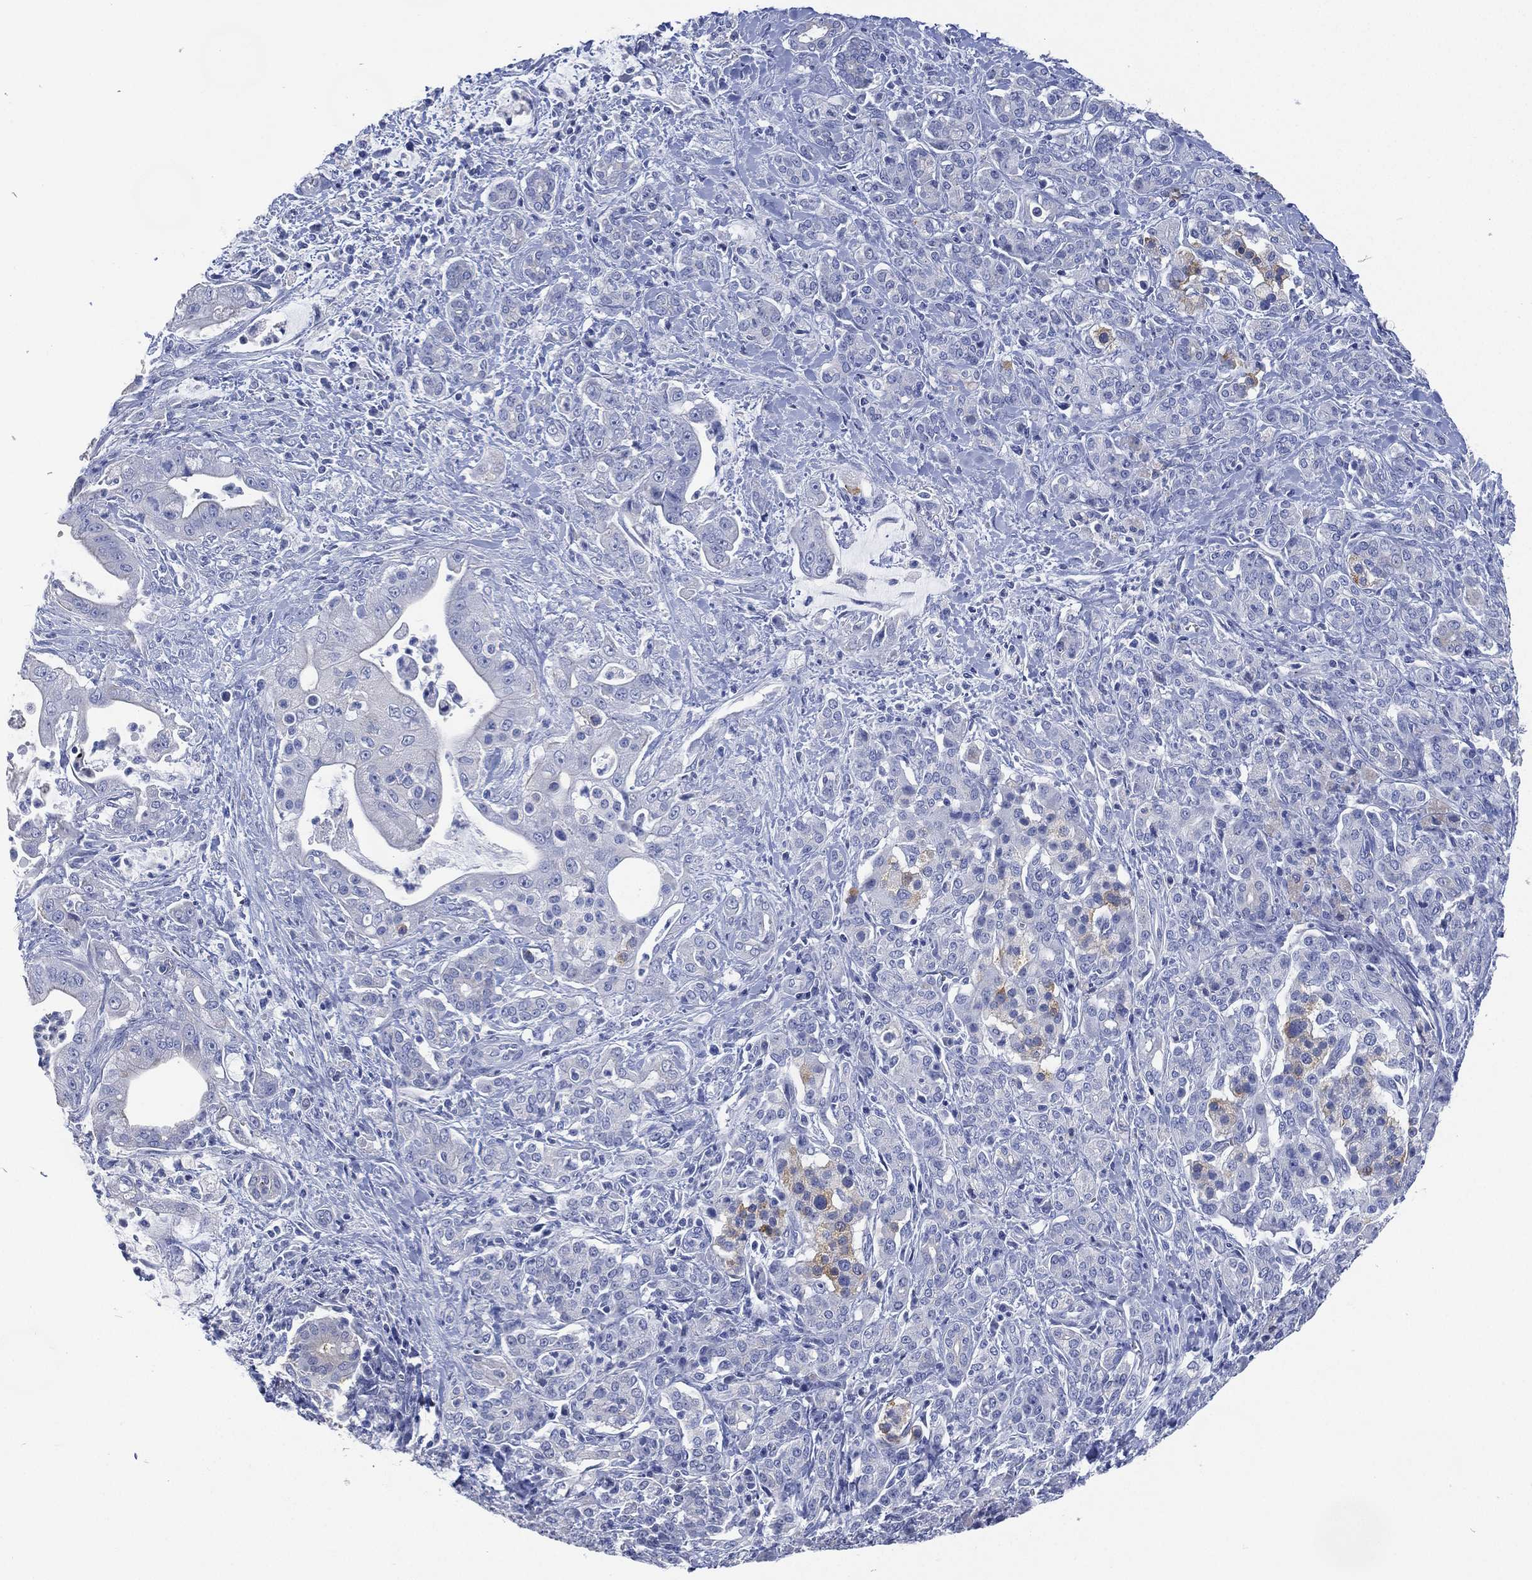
{"staining": {"intensity": "weak", "quantity": "<25%", "location": "cytoplasmic/membranous"}, "tissue": "pancreatic cancer", "cell_type": "Tumor cells", "image_type": "cancer", "snomed": [{"axis": "morphology", "description": "Normal tissue, NOS"}, {"axis": "morphology", "description": "Inflammation, NOS"}, {"axis": "morphology", "description": "Adenocarcinoma, NOS"}, {"axis": "topography", "description": "Pancreas"}], "caption": "Adenocarcinoma (pancreatic) was stained to show a protein in brown. There is no significant positivity in tumor cells.", "gene": "FMO1", "patient": {"sex": "male", "age": 57}}